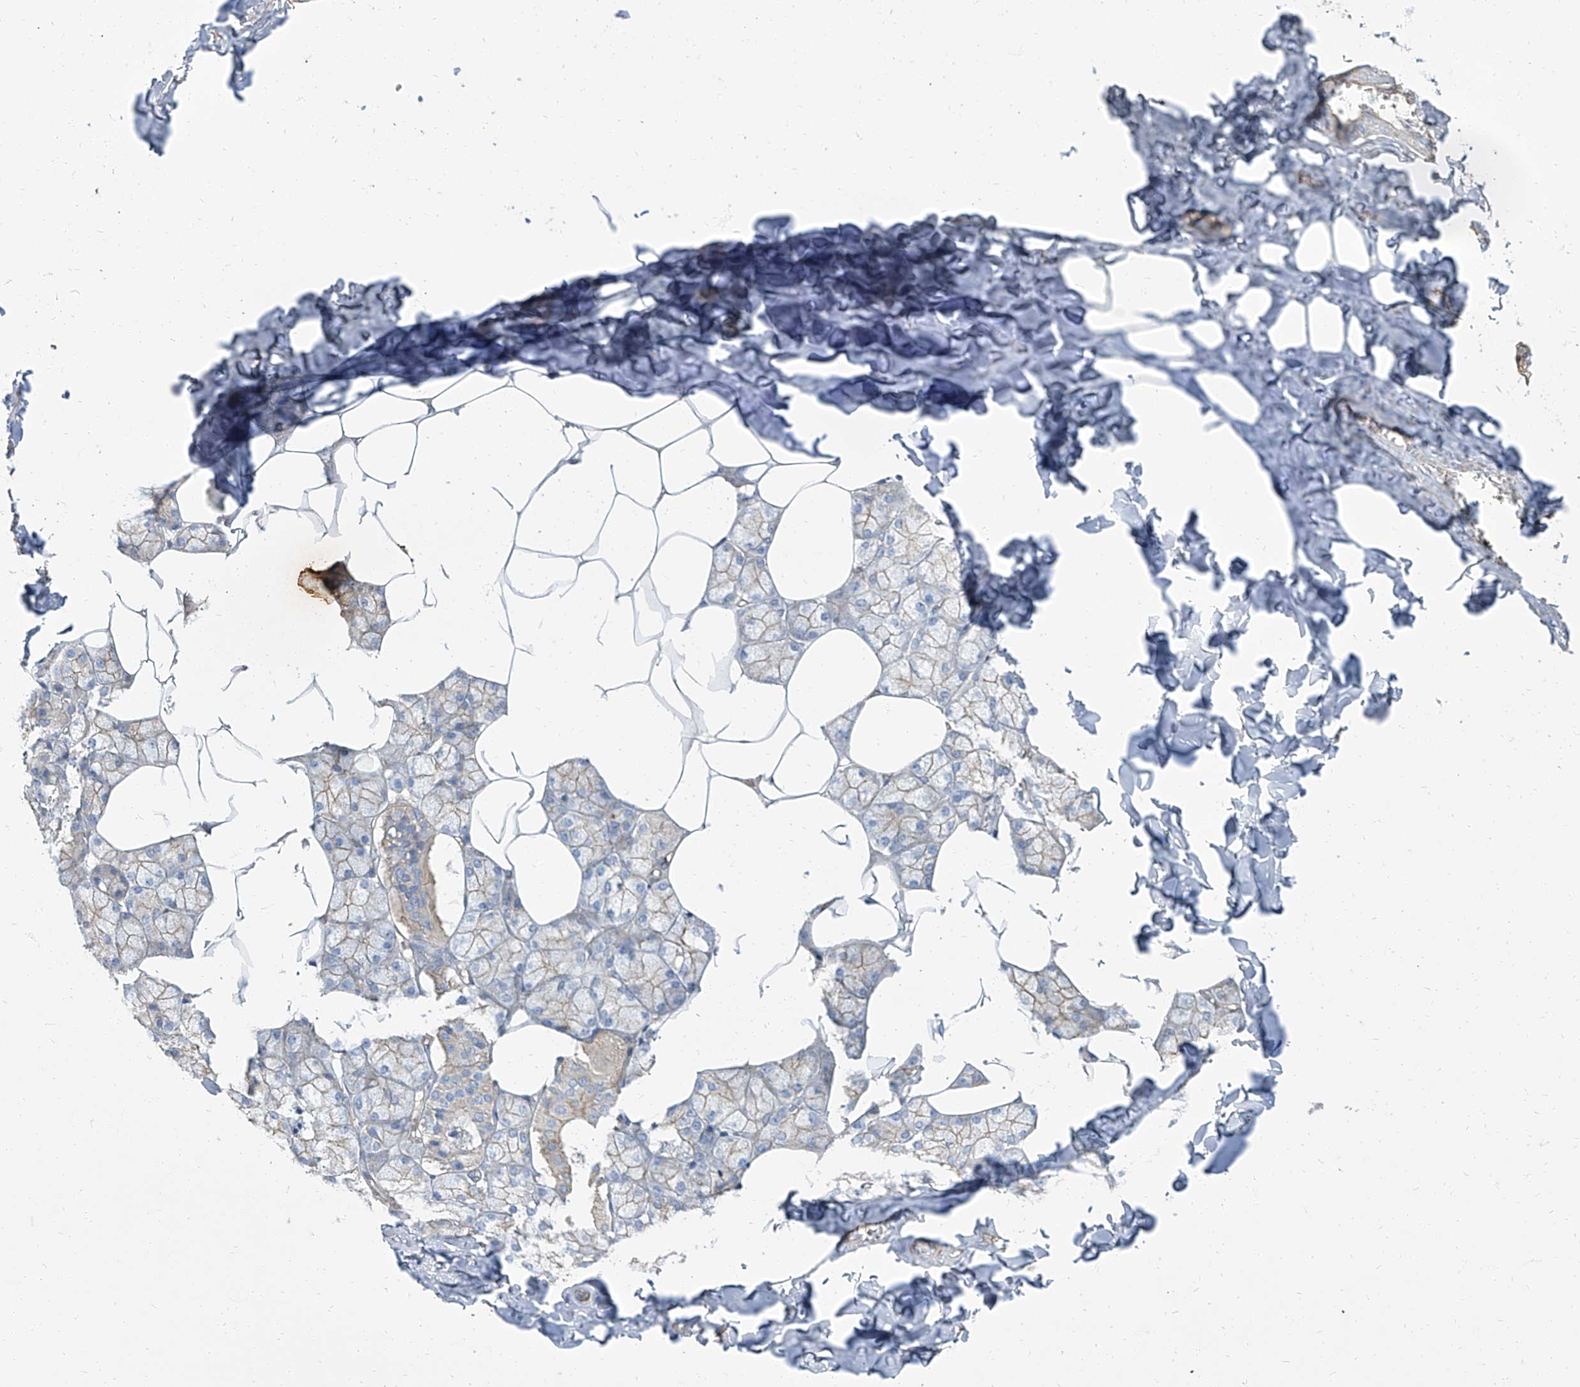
{"staining": {"intensity": "moderate", "quantity": "25%-75%", "location": "cytoplasmic/membranous"}, "tissue": "salivary gland", "cell_type": "Glandular cells", "image_type": "normal", "snomed": [{"axis": "morphology", "description": "Normal tissue, NOS"}, {"axis": "topography", "description": "Salivary gland"}], "caption": "Approximately 25%-75% of glandular cells in benign human salivary gland reveal moderate cytoplasmic/membranous protein positivity as visualized by brown immunohistochemical staining.", "gene": "TXLNB", "patient": {"sex": "male", "age": 62}}